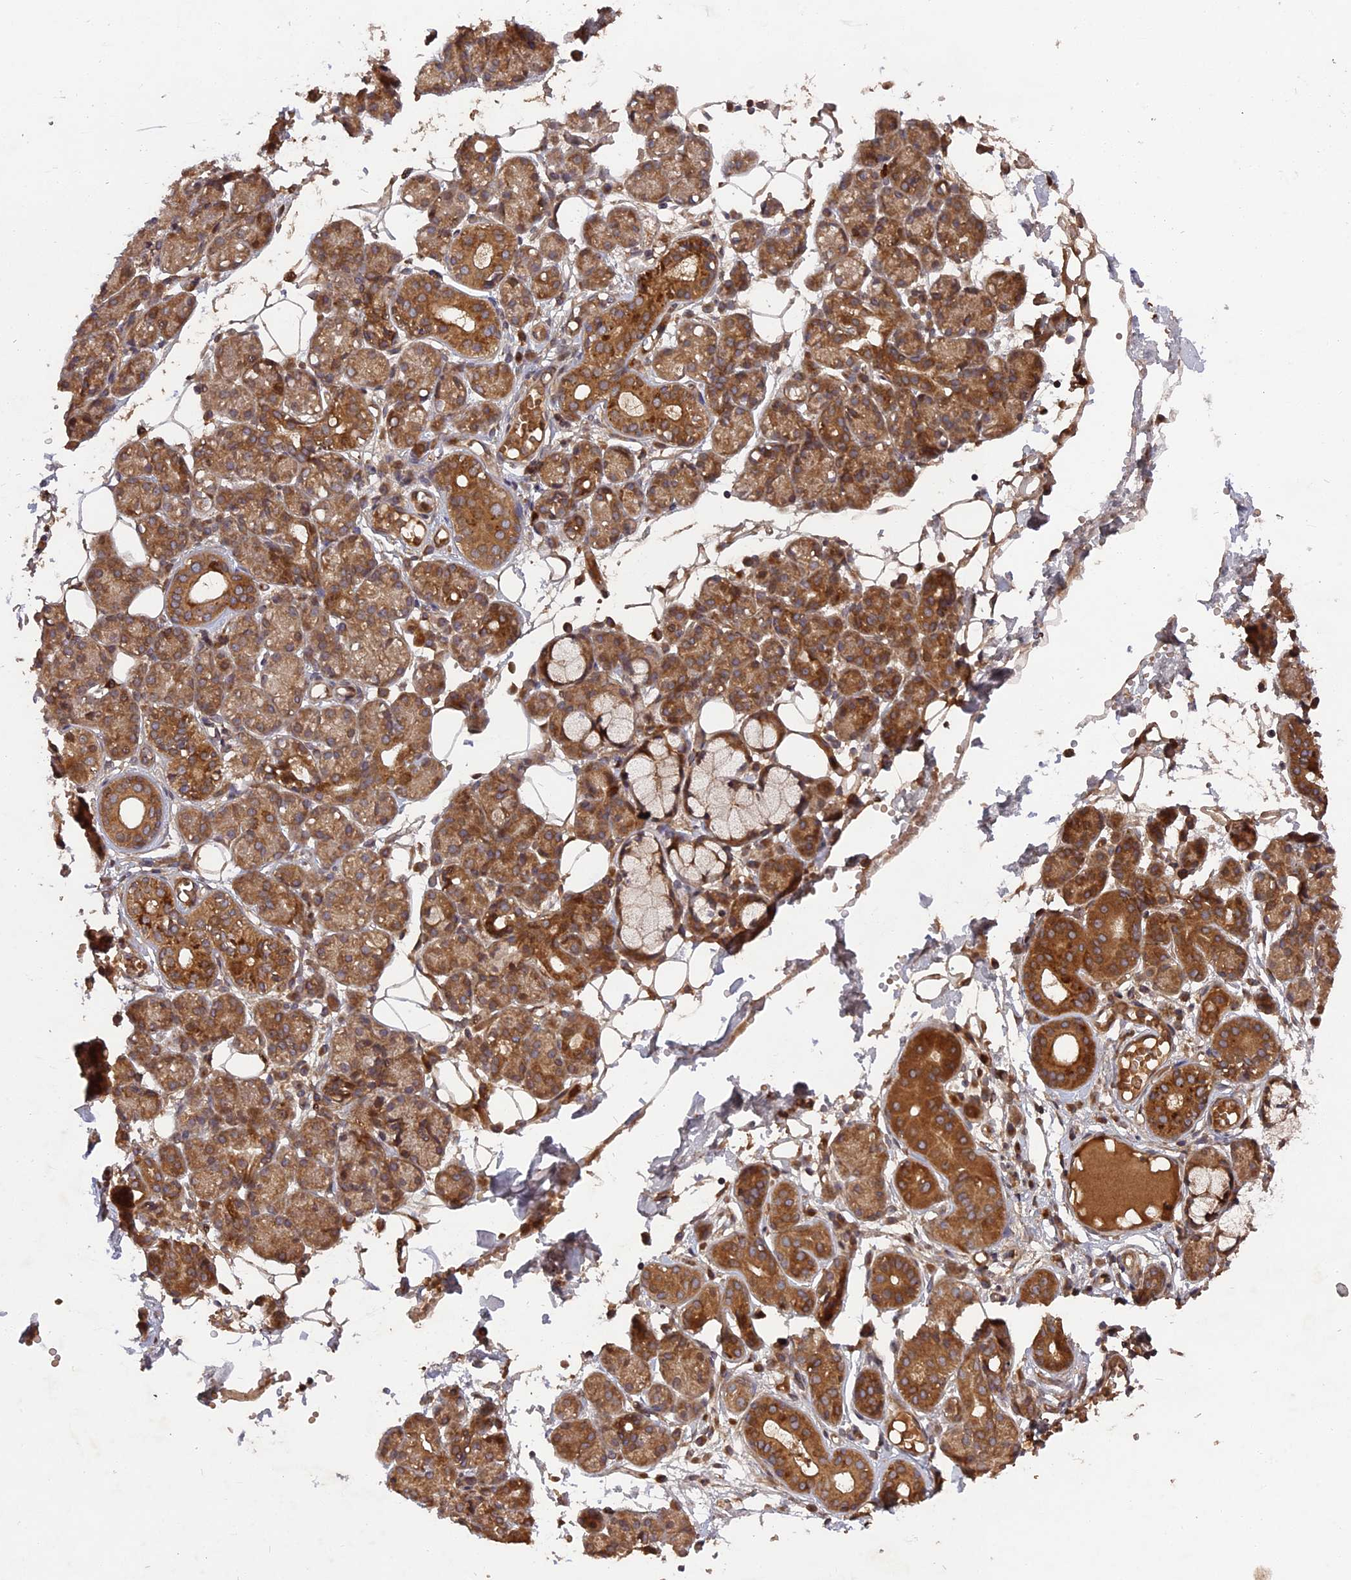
{"staining": {"intensity": "moderate", "quantity": ">75%", "location": "cytoplasmic/membranous"}, "tissue": "salivary gland", "cell_type": "Glandular cells", "image_type": "normal", "snomed": [{"axis": "morphology", "description": "Normal tissue, NOS"}, {"axis": "topography", "description": "Salivary gland"}], "caption": "The immunohistochemical stain labels moderate cytoplasmic/membranous expression in glandular cells of benign salivary gland. The staining was performed using DAB, with brown indicating positive protein expression. Nuclei are stained blue with hematoxylin.", "gene": "TMUB2", "patient": {"sex": "male", "age": 63}}